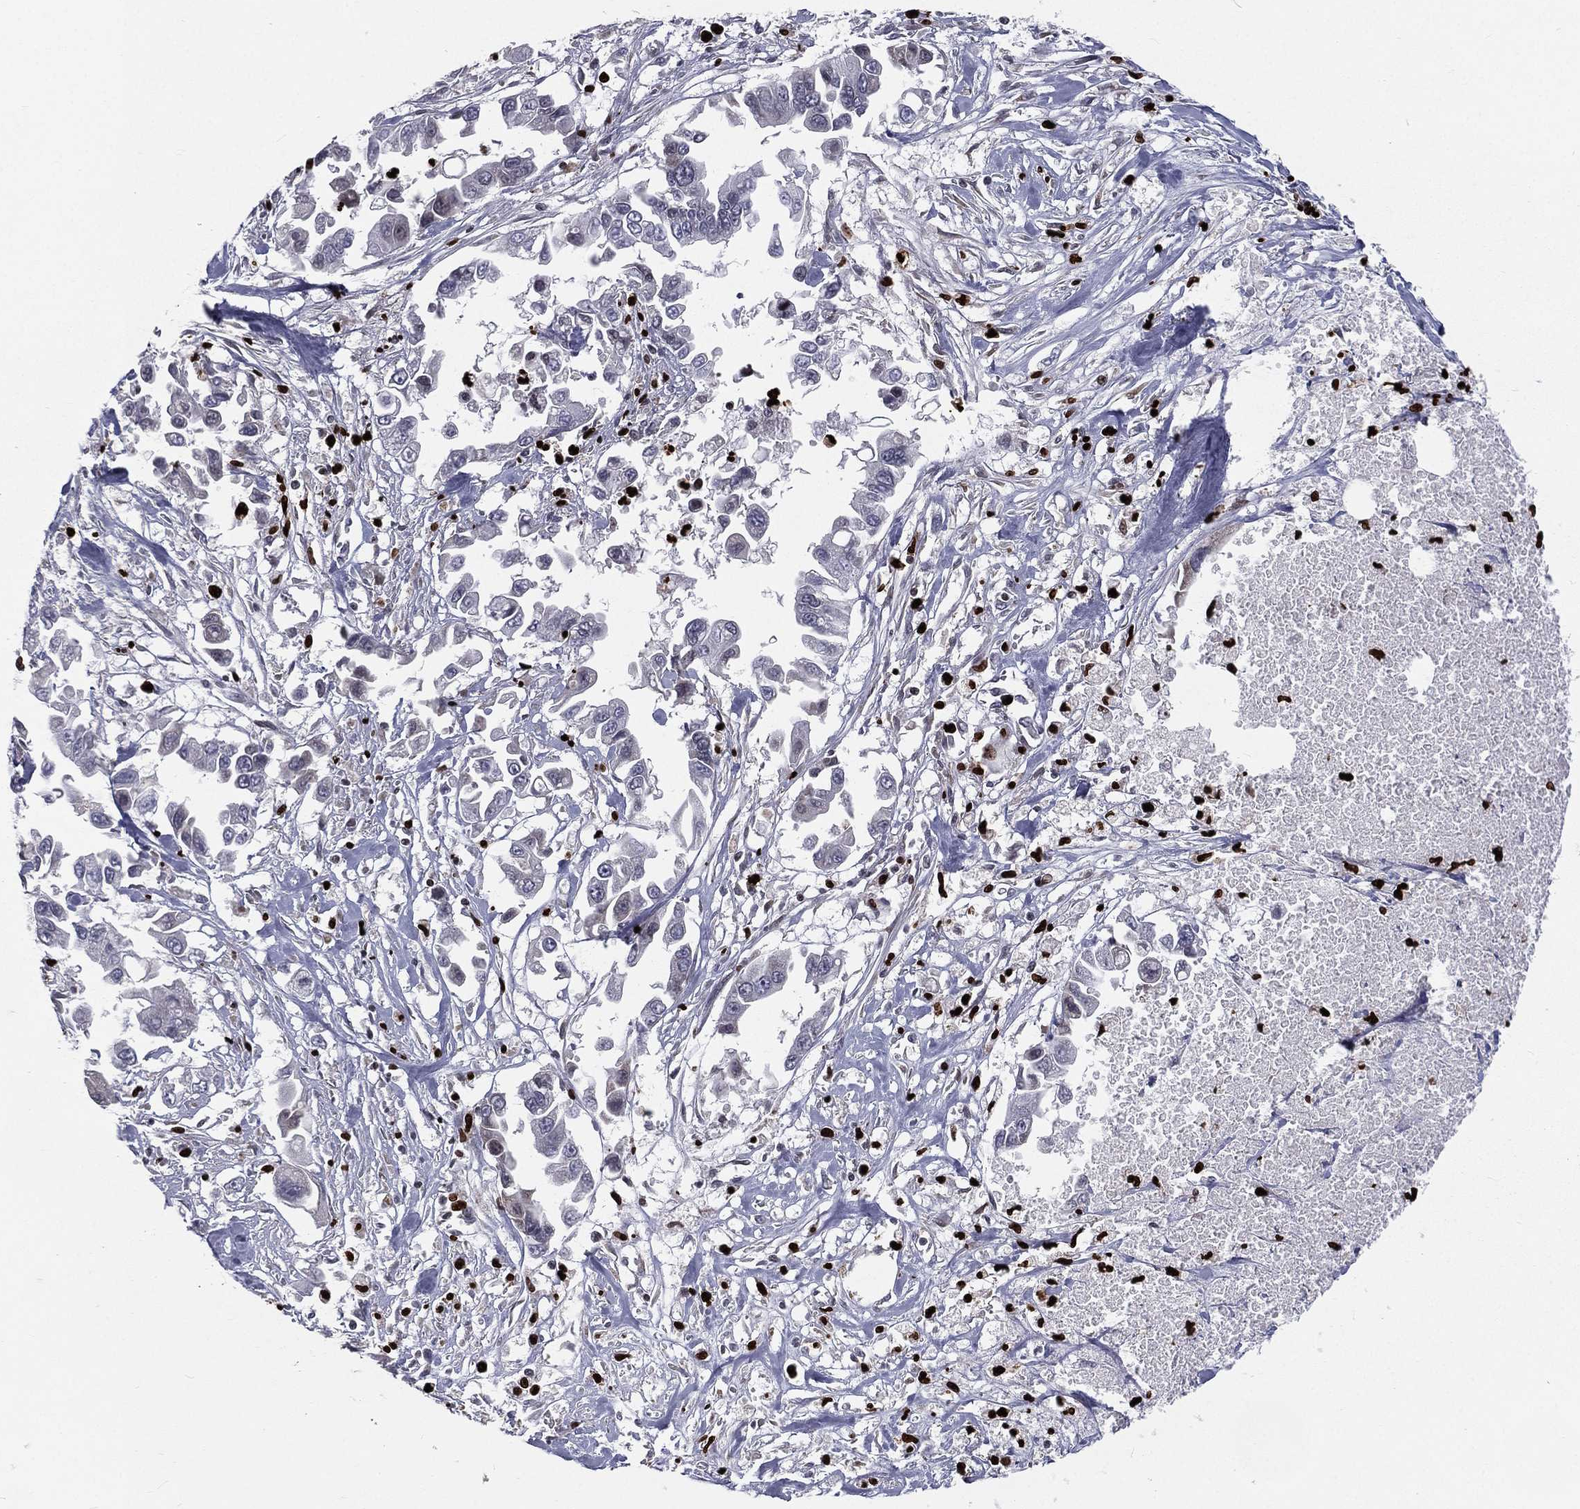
{"staining": {"intensity": "negative", "quantity": "none", "location": "none"}, "tissue": "pancreatic cancer", "cell_type": "Tumor cells", "image_type": "cancer", "snomed": [{"axis": "morphology", "description": "Adenocarcinoma, NOS"}, {"axis": "topography", "description": "Pancreas"}], "caption": "This is a histopathology image of IHC staining of pancreatic cancer (adenocarcinoma), which shows no positivity in tumor cells. (Brightfield microscopy of DAB immunohistochemistry (IHC) at high magnification).", "gene": "MNDA", "patient": {"sex": "female", "age": 83}}